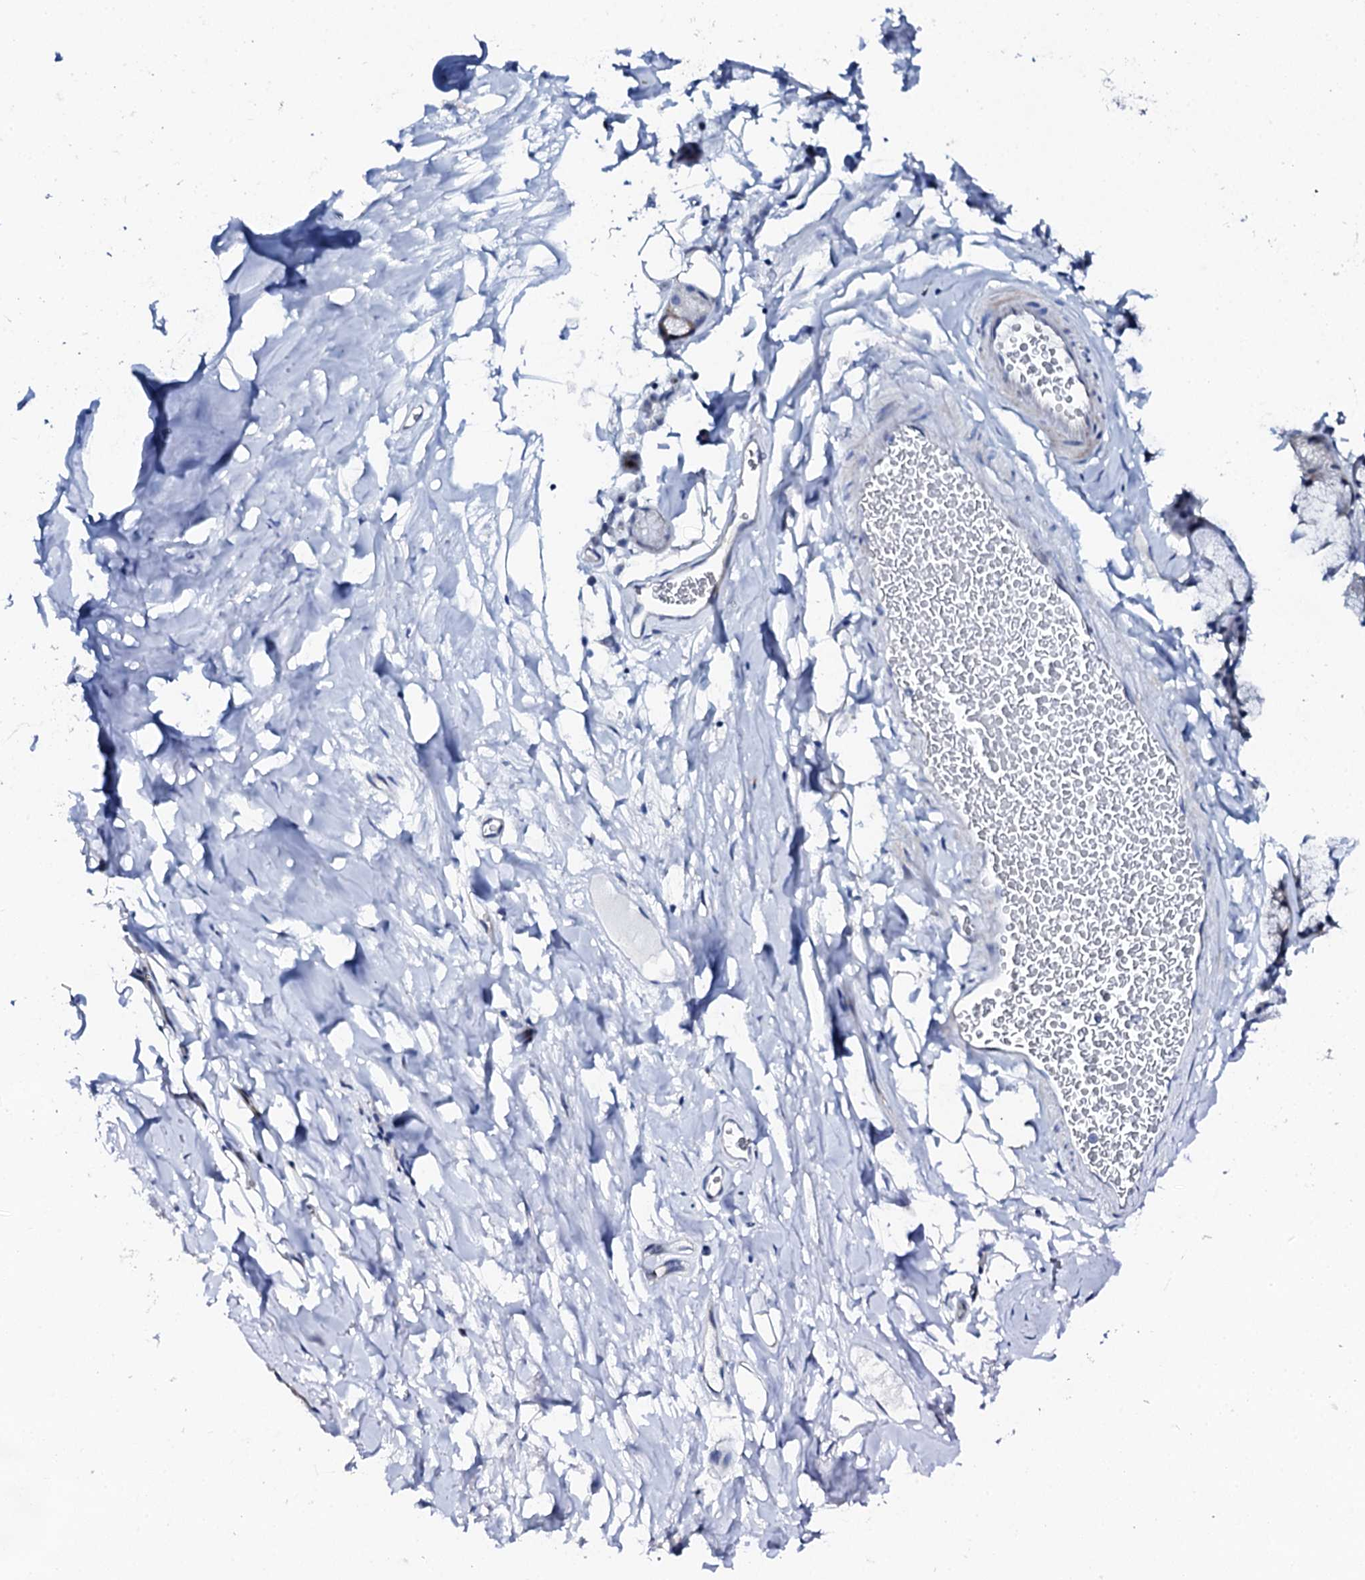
{"staining": {"intensity": "negative", "quantity": "none", "location": "none"}, "tissue": "adipose tissue", "cell_type": "Adipocytes", "image_type": "normal", "snomed": [{"axis": "morphology", "description": "Normal tissue, NOS"}, {"axis": "topography", "description": "Lymph node"}, {"axis": "topography", "description": "Bronchus"}], "caption": "Histopathology image shows no significant protein positivity in adipocytes of benign adipose tissue. (DAB immunohistochemistry (IHC) visualized using brightfield microscopy, high magnification).", "gene": "NUDT13", "patient": {"sex": "male", "age": 63}}